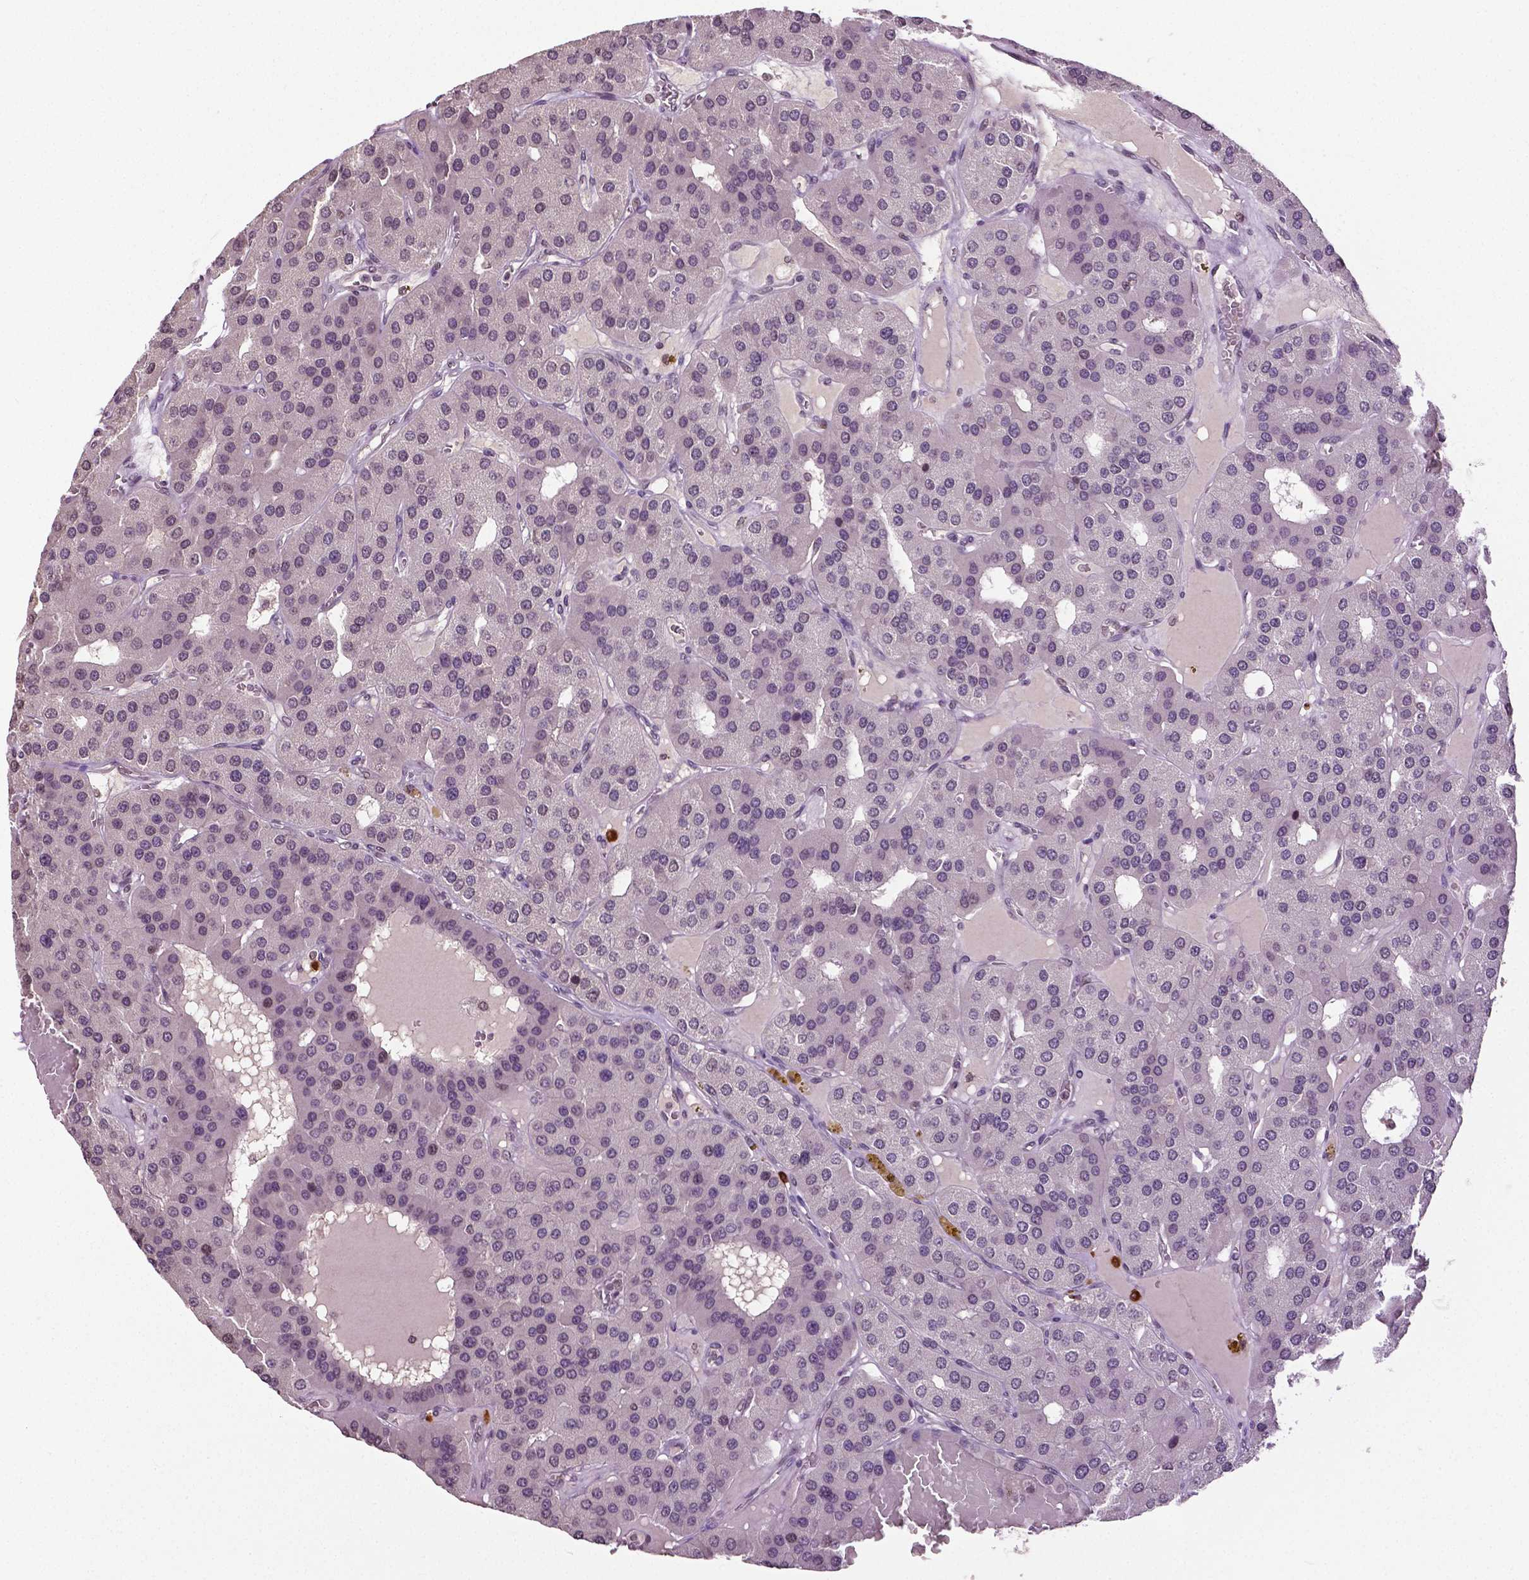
{"staining": {"intensity": "negative", "quantity": "none", "location": "none"}, "tissue": "parathyroid gland", "cell_type": "Glandular cells", "image_type": "normal", "snomed": [{"axis": "morphology", "description": "Normal tissue, NOS"}, {"axis": "morphology", "description": "Adenoma, NOS"}, {"axis": "topography", "description": "Parathyroid gland"}], "caption": "The histopathology image displays no significant expression in glandular cells of parathyroid gland.", "gene": "DLX5", "patient": {"sex": "female", "age": 86}}